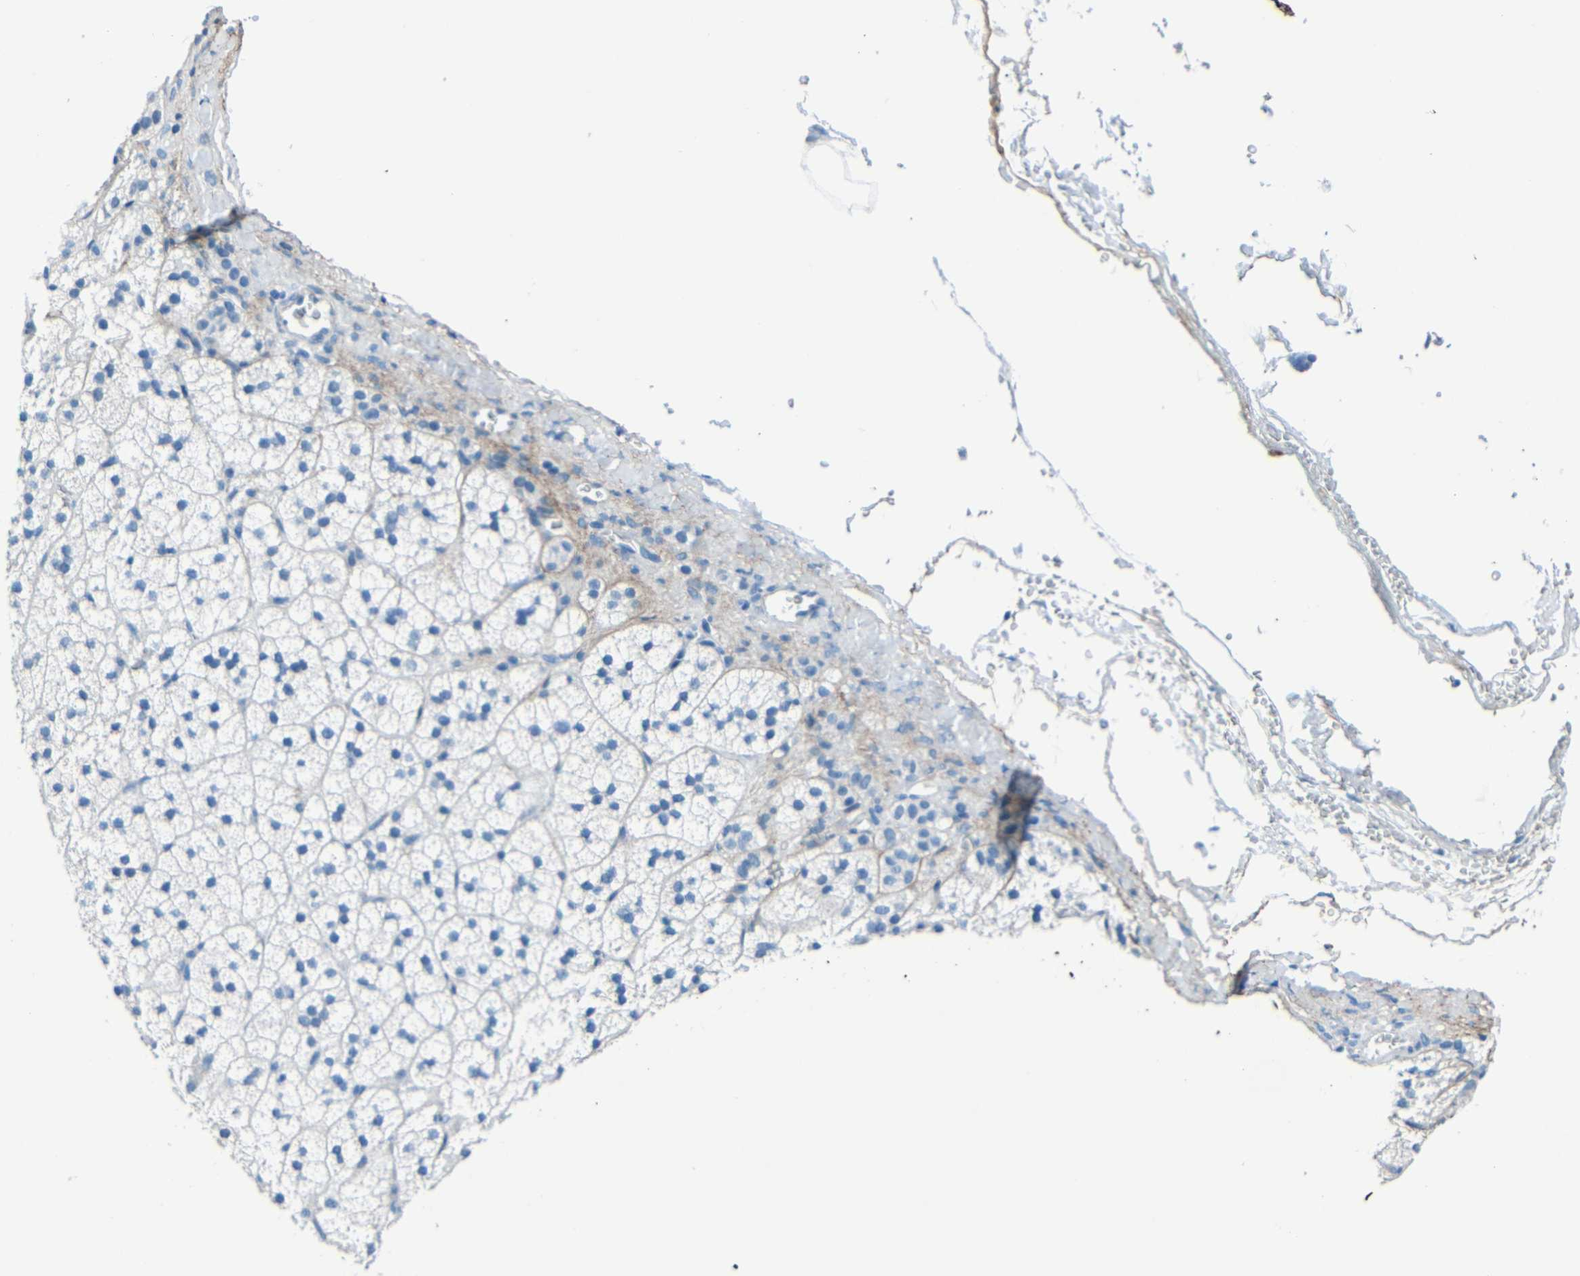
{"staining": {"intensity": "negative", "quantity": "none", "location": "none"}, "tissue": "adrenal gland", "cell_type": "Glandular cells", "image_type": "normal", "snomed": [{"axis": "morphology", "description": "Normal tissue, NOS"}, {"axis": "topography", "description": "Adrenal gland"}], "caption": "IHC histopathology image of normal adrenal gland: human adrenal gland stained with DAB exhibits no significant protein expression in glandular cells. (DAB immunohistochemistry with hematoxylin counter stain).", "gene": "FBN2", "patient": {"sex": "male", "age": 35}}